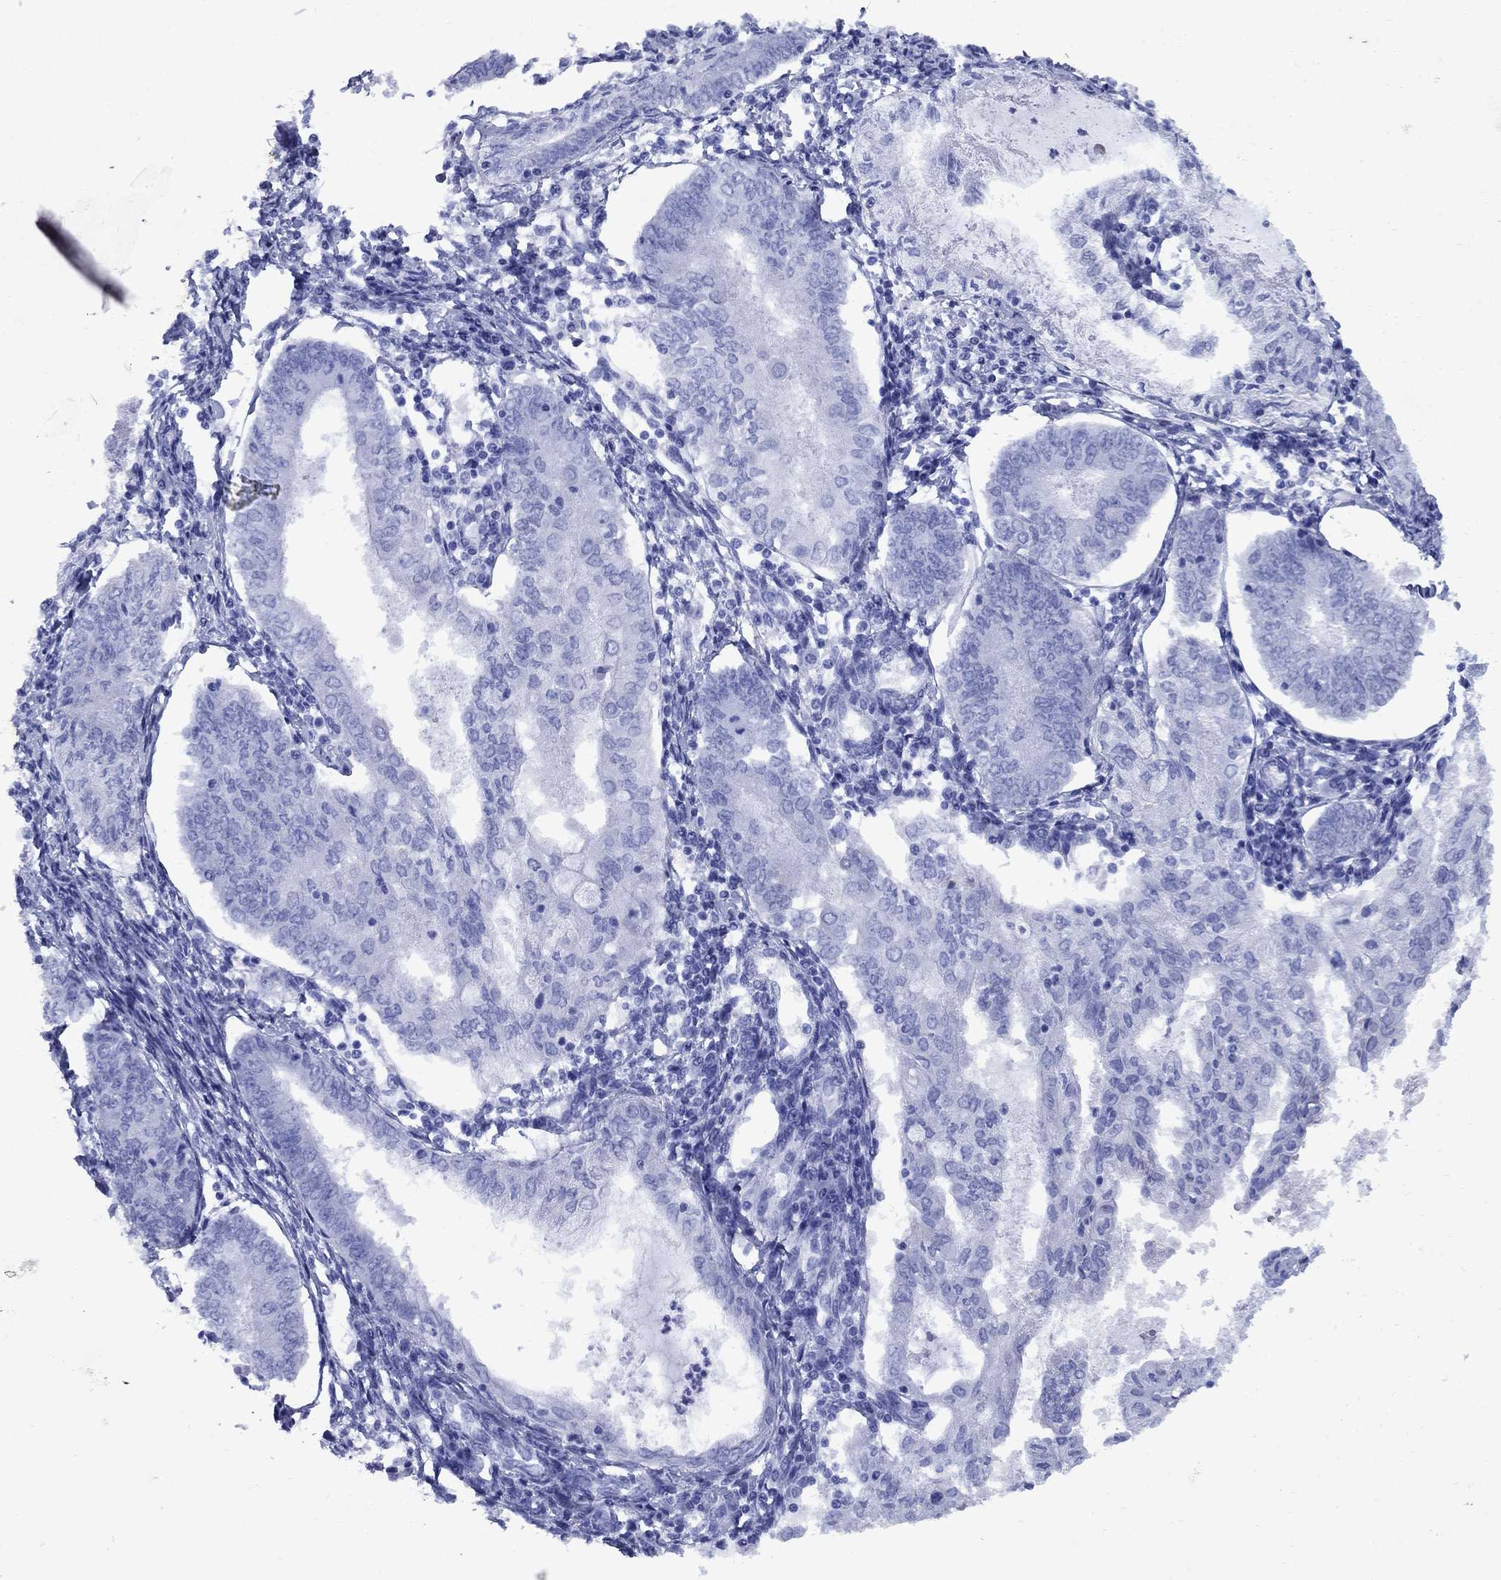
{"staining": {"intensity": "negative", "quantity": "none", "location": "none"}, "tissue": "endometrial cancer", "cell_type": "Tumor cells", "image_type": "cancer", "snomed": [{"axis": "morphology", "description": "Adenocarcinoma, NOS"}, {"axis": "topography", "description": "Endometrium"}], "caption": "Endometrial cancer (adenocarcinoma) was stained to show a protein in brown. There is no significant expression in tumor cells. (Stains: DAB IHC with hematoxylin counter stain, Microscopy: brightfield microscopy at high magnification).", "gene": "CD1A", "patient": {"sex": "female", "age": 68}}